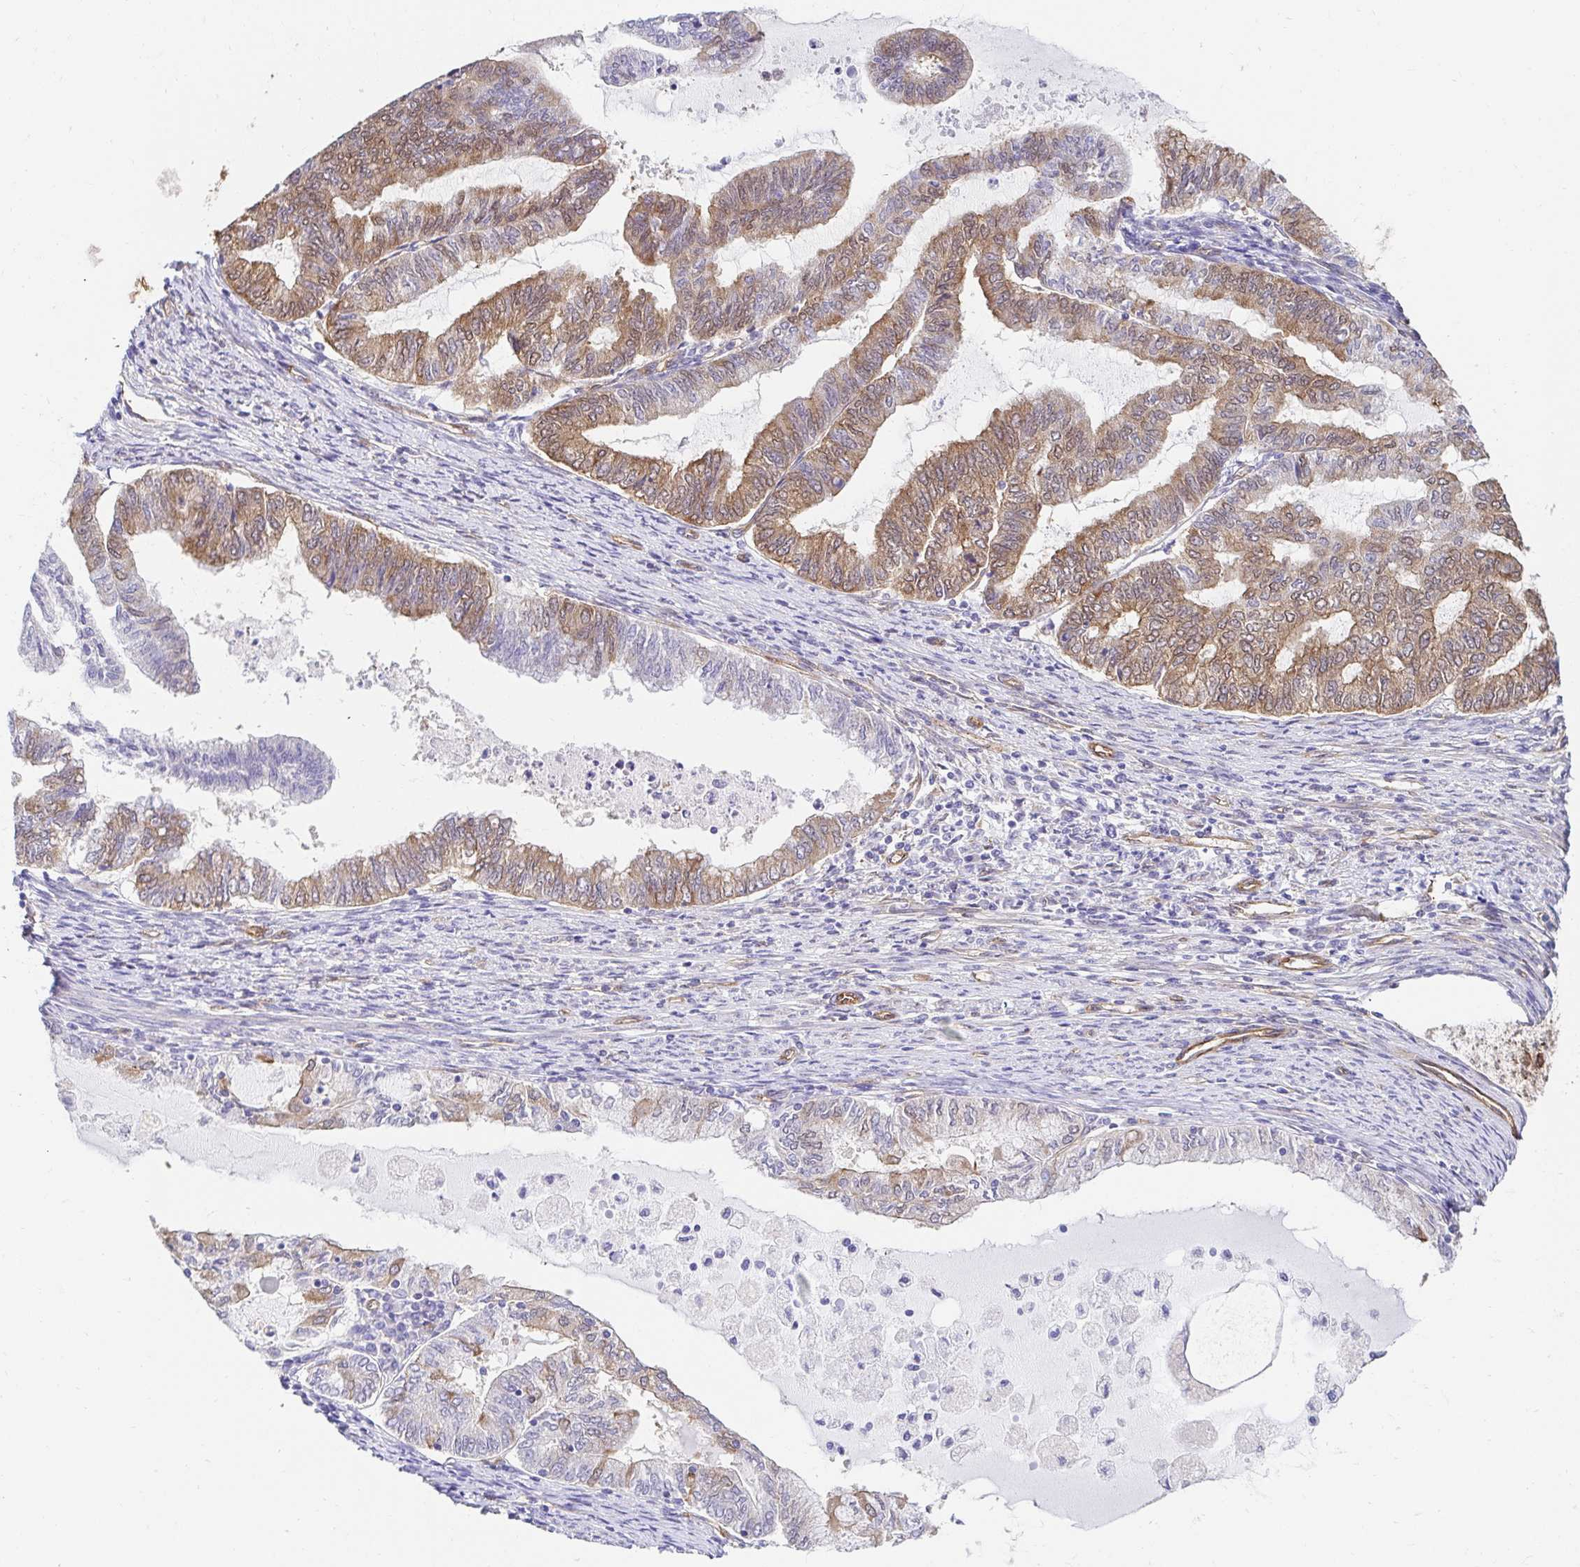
{"staining": {"intensity": "moderate", "quantity": "25%-75%", "location": "cytoplasmic/membranous"}, "tissue": "endometrial cancer", "cell_type": "Tumor cells", "image_type": "cancer", "snomed": [{"axis": "morphology", "description": "Adenocarcinoma, NOS"}, {"axis": "topography", "description": "Endometrium"}], "caption": "A brown stain labels moderate cytoplasmic/membranous expression of a protein in adenocarcinoma (endometrial) tumor cells.", "gene": "CTTN", "patient": {"sex": "female", "age": 79}}